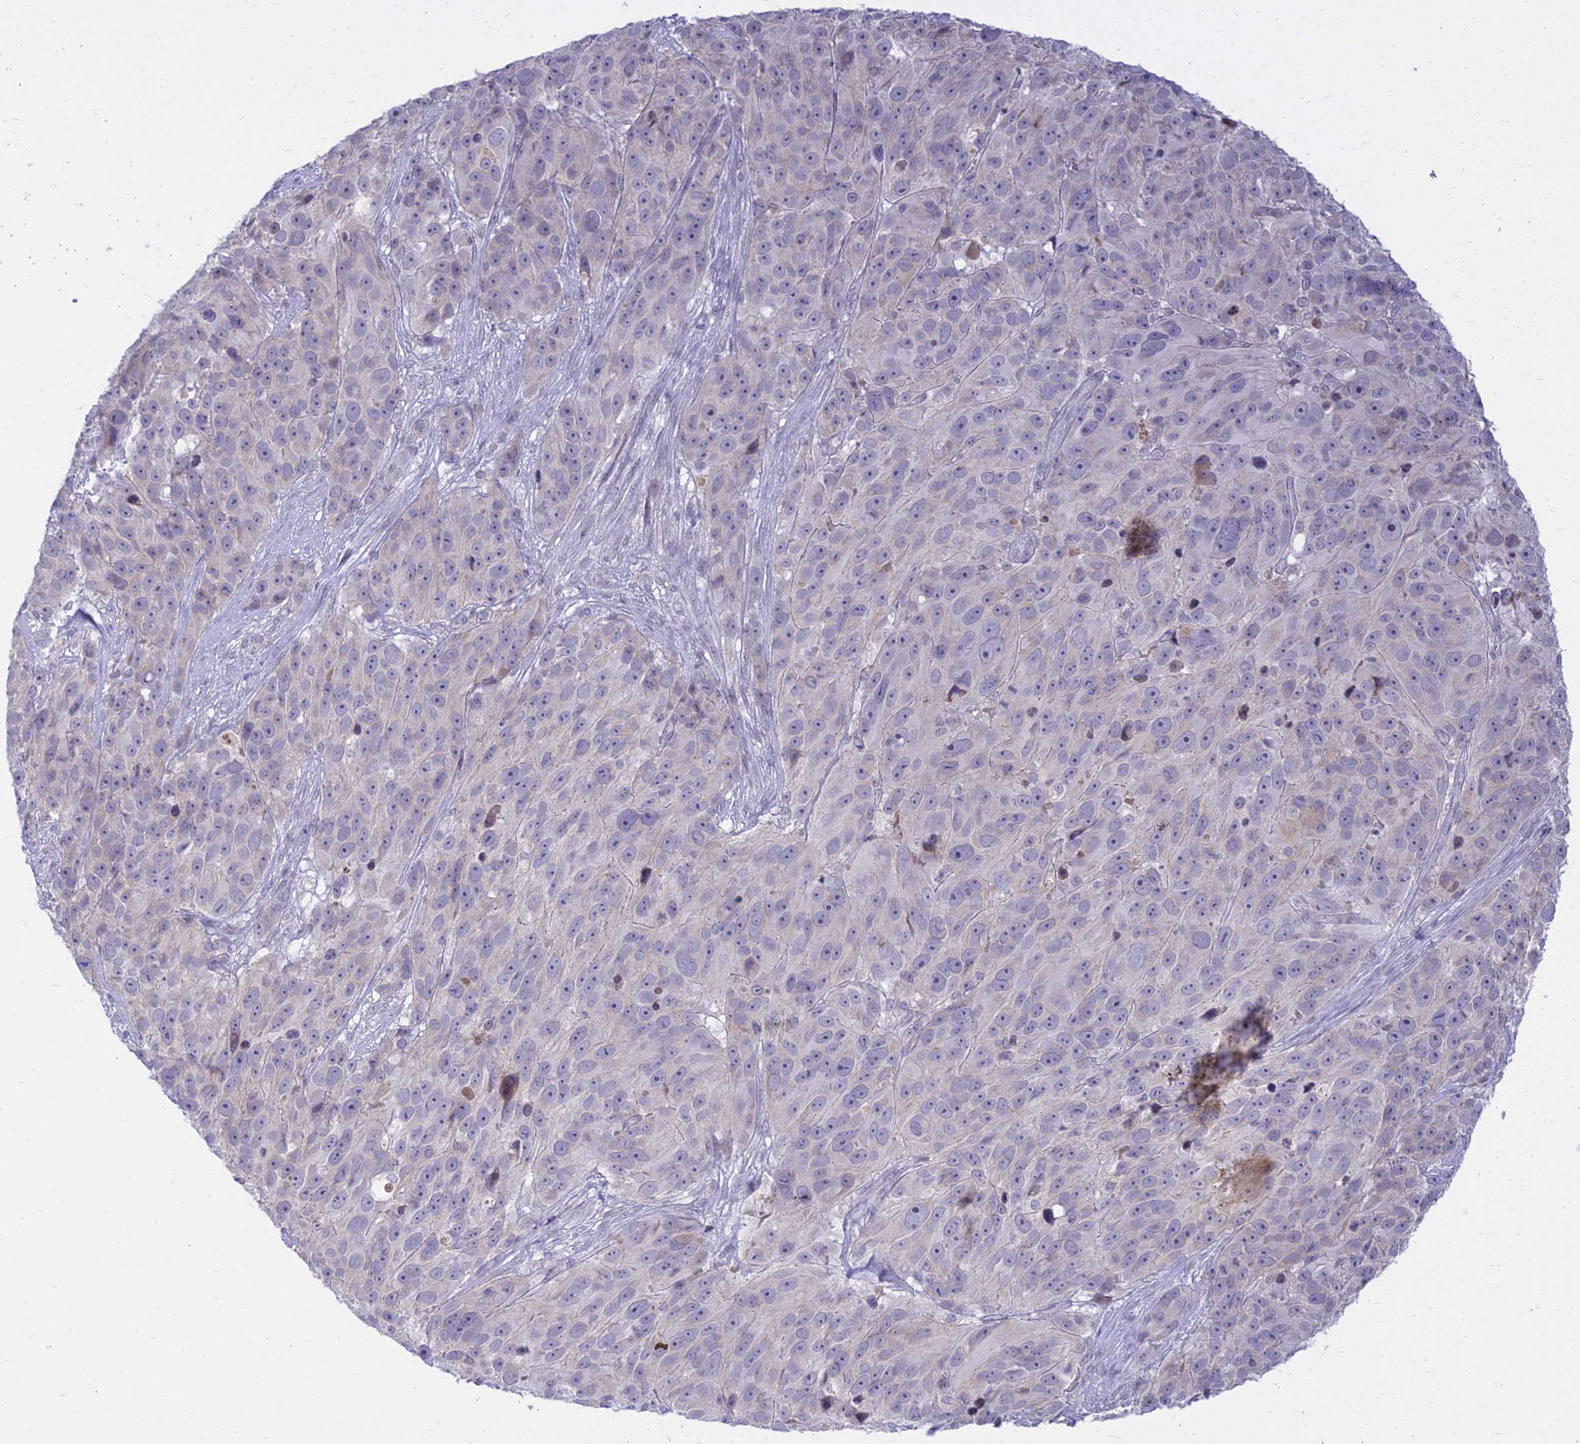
{"staining": {"intensity": "negative", "quantity": "none", "location": "none"}, "tissue": "melanoma", "cell_type": "Tumor cells", "image_type": "cancer", "snomed": [{"axis": "morphology", "description": "Malignant melanoma, NOS"}, {"axis": "topography", "description": "Skin"}], "caption": "Tumor cells show no significant positivity in melanoma.", "gene": "TMEM40", "patient": {"sex": "male", "age": 84}}